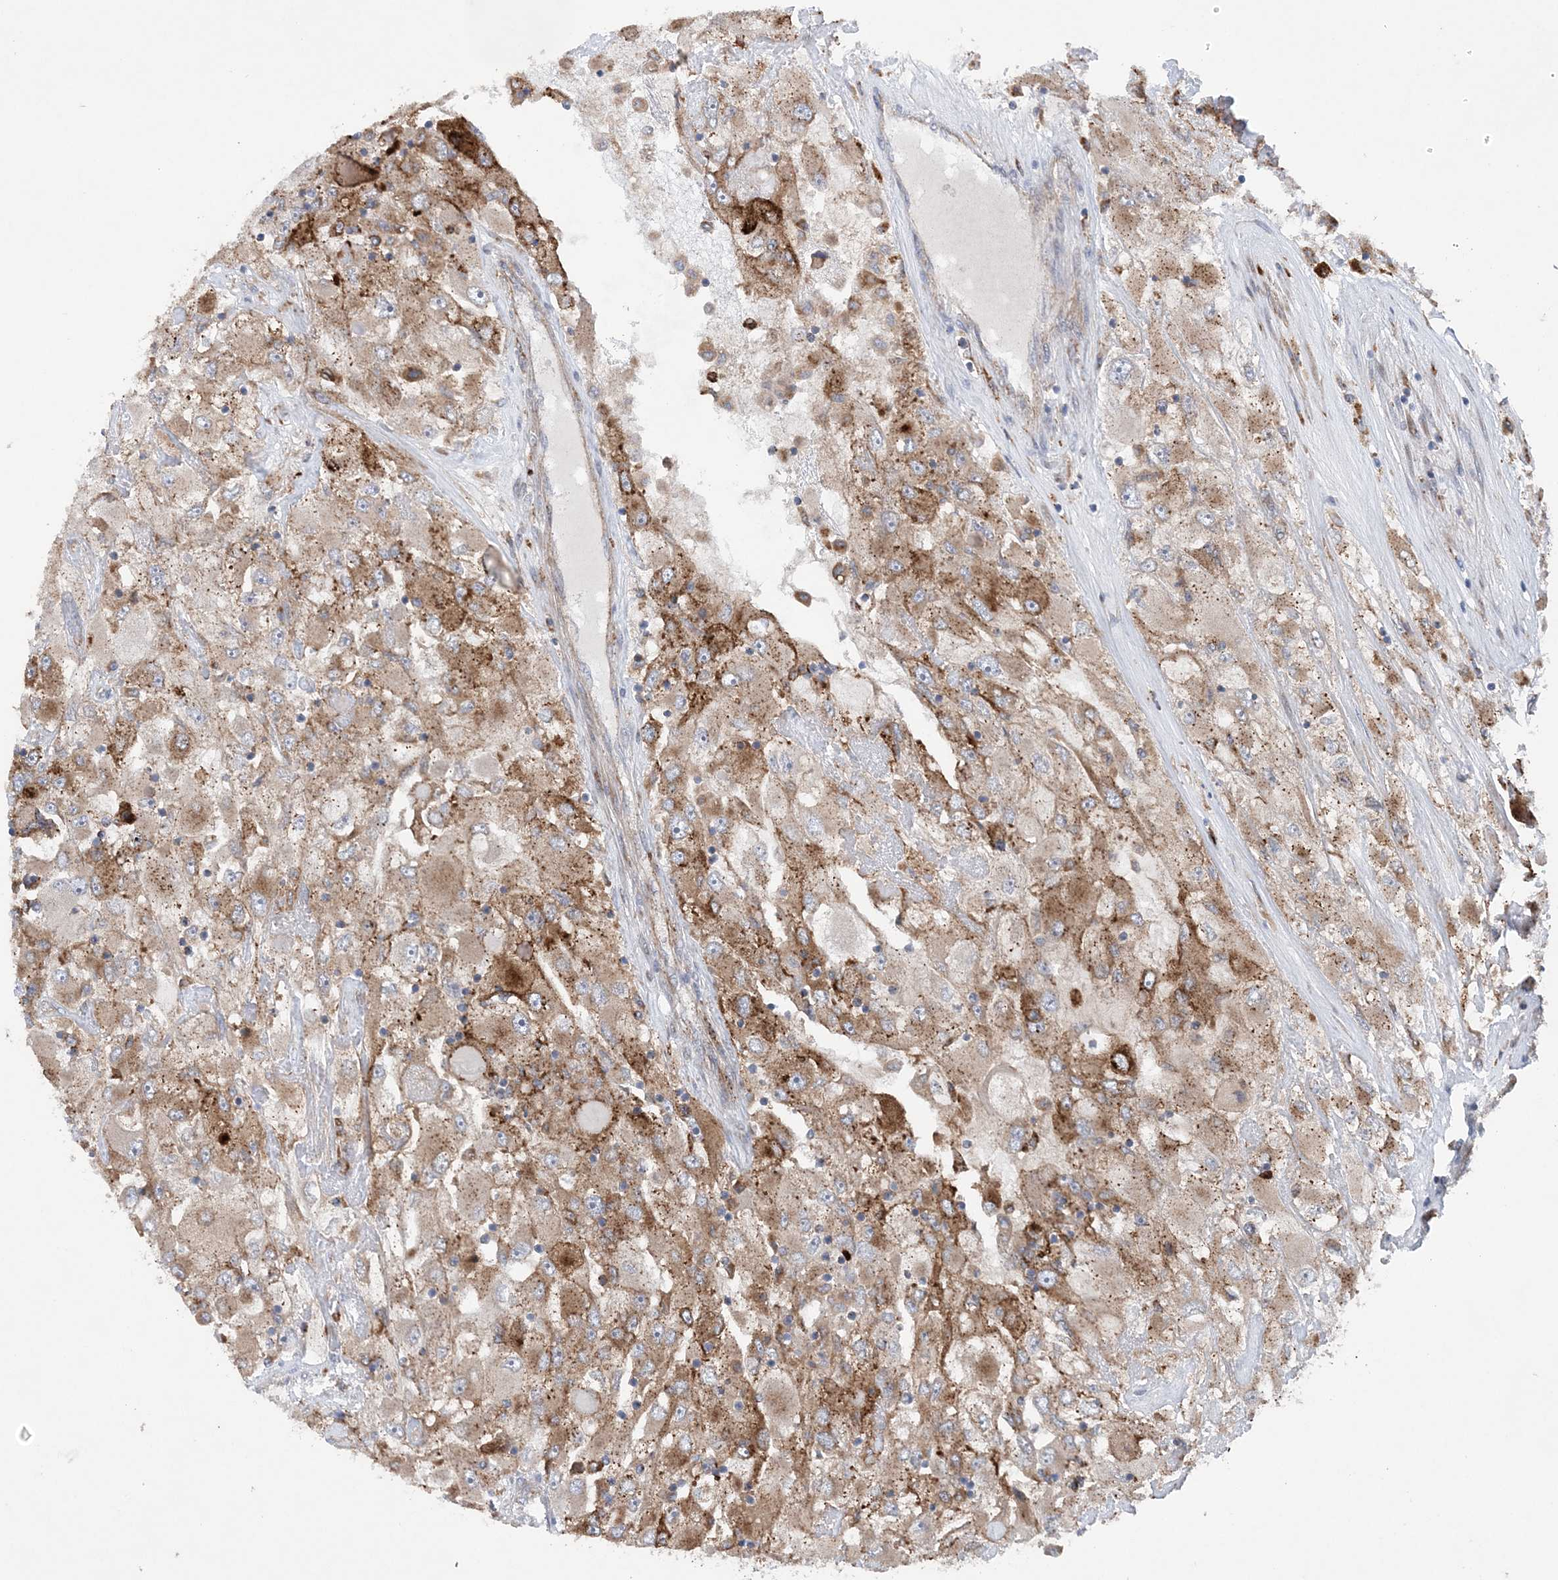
{"staining": {"intensity": "moderate", "quantity": ">75%", "location": "cytoplasmic/membranous"}, "tissue": "renal cancer", "cell_type": "Tumor cells", "image_type": "cancer", "snomed": [{"axis": "morphology", "description": "Adenocarcinoma, NOS"}, {"axis": "topography", "description": "Kidney"}], "caption": "Adenocarcinoma (renal) stained with a protein marker exhibits moderate staining in tumor cells.", "gene": "PTTG1IP", "patient": {"sex": "female", "age": 52}}